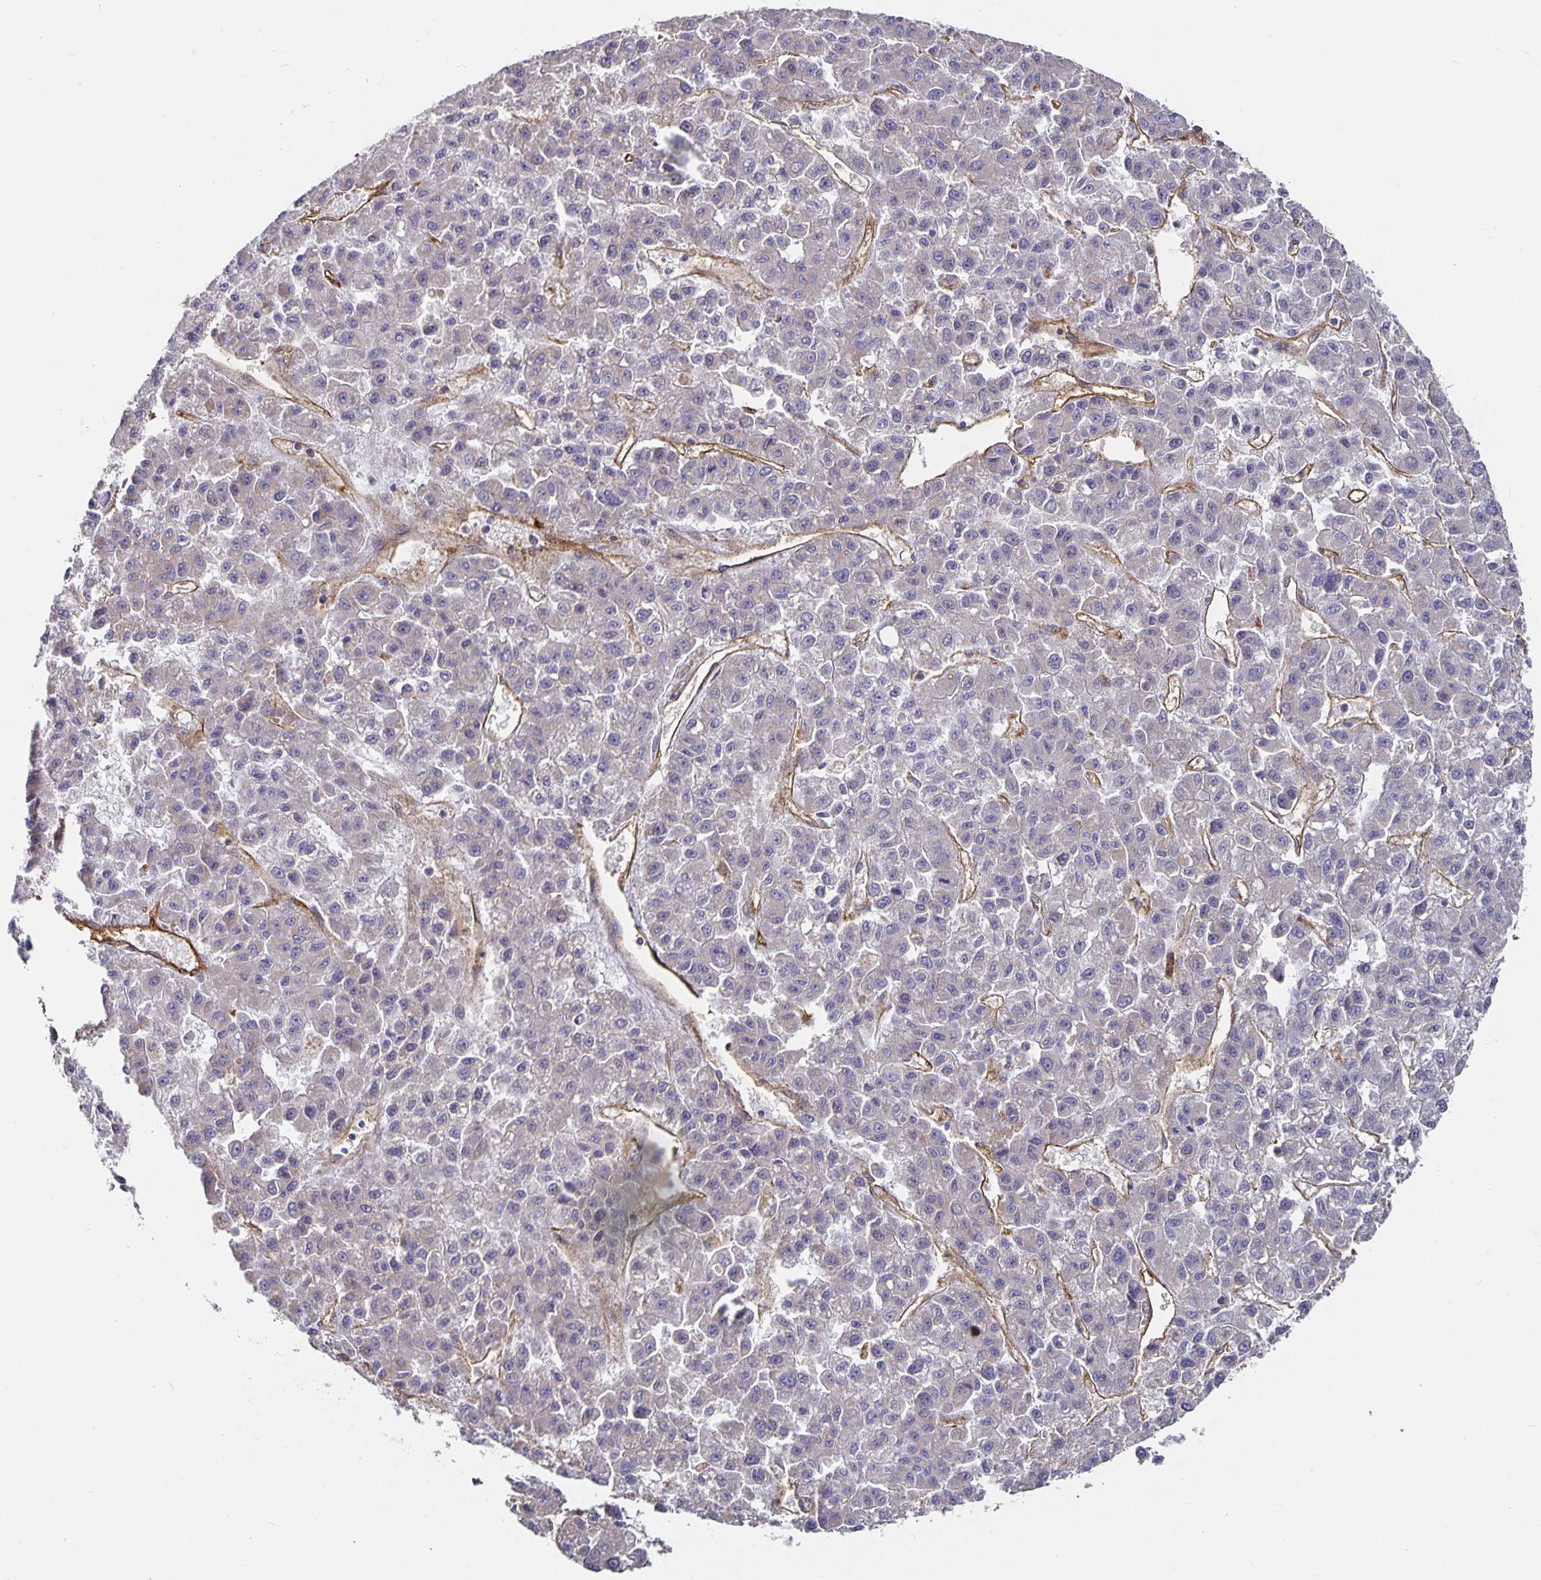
{"staining": {"intensity": "negative", "quantity": "none", "location": "none"}, "tissue": "liver cancer", "cell_type": "Tumor cells", "image_type": "cancer", "snomed": [{"axis": "morphology", "description": "Carcinoma, Hepatocellular, NOS"}, {"axis": "topography", "description": "Liver"}], "caption": "Protein analysis of hepatocellular carcinoma (liver) displays no significant positivity in tumor cells.", "gene": "PODXL", "patient": {"sex": "male", "age": 70}}